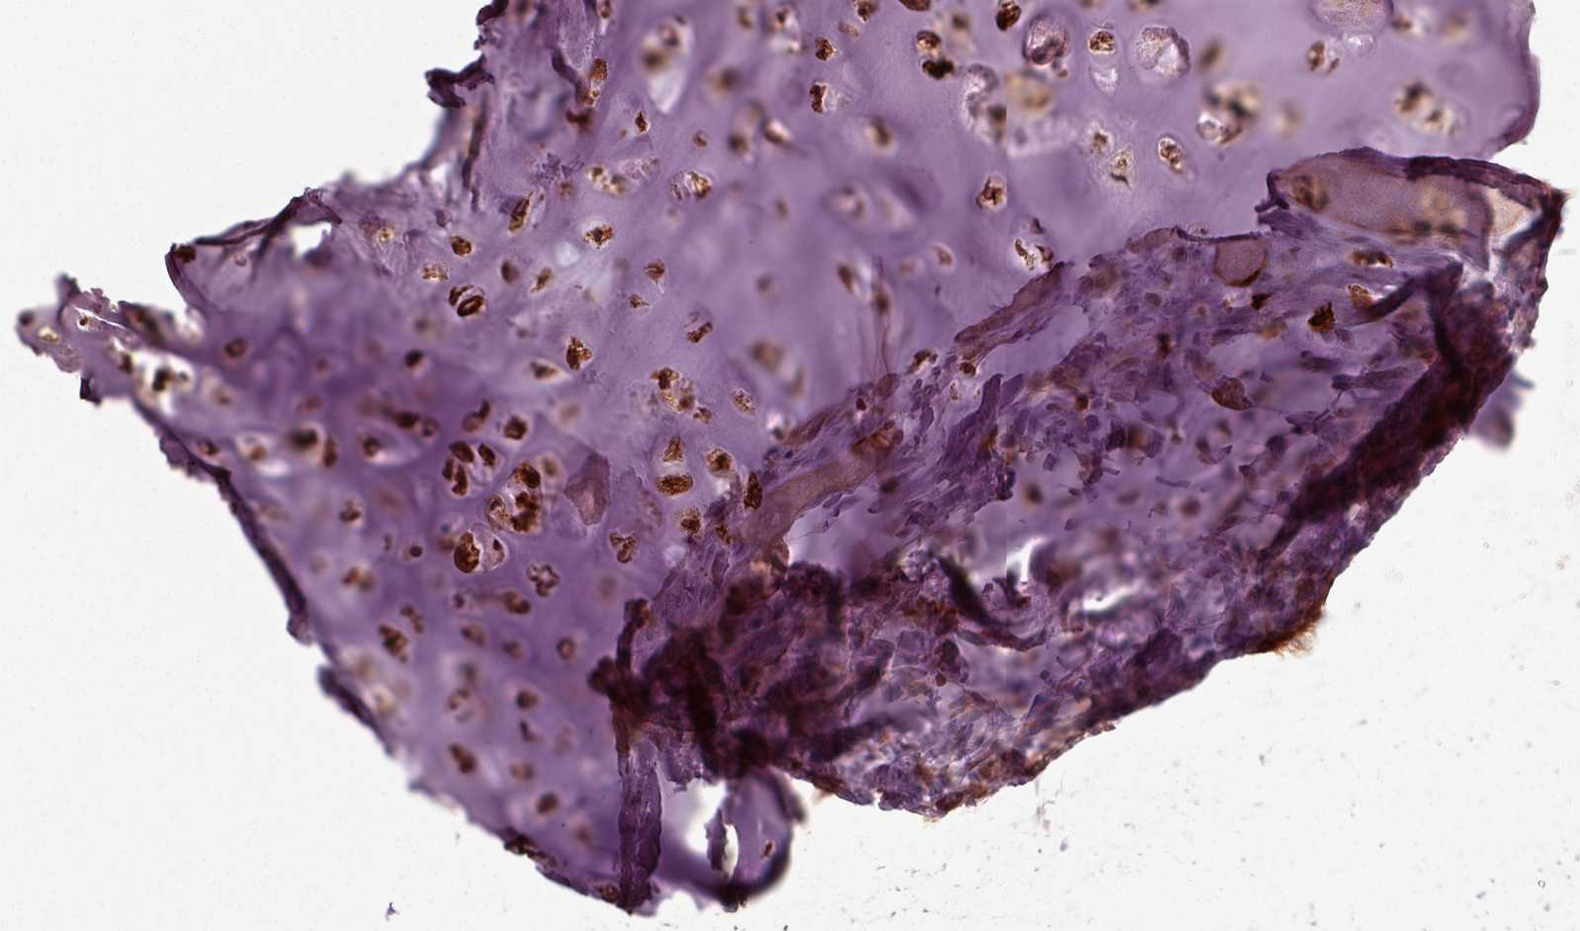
{"staining": {"intensity": "strong", "quantity": ">75%", "location": "cytoplasmic/membranous"}, "tissue": "soft tissue", "cell_type": "Chondrocytes", "image_type": "normal", "snomed": [{"axis": "morphology", "description": "Normal tissue, NOS"}, {"axis": "topography", "description": "Cartilage tissue"}], "caption": "A high-resolution image shows IHC staining of benign soft tissue, which shows strong cytoplasmic/membranous staining in about >75% of chondrocytes.", "gene": "PLCD3", "patient": {"sex": "male", "age": 62}}